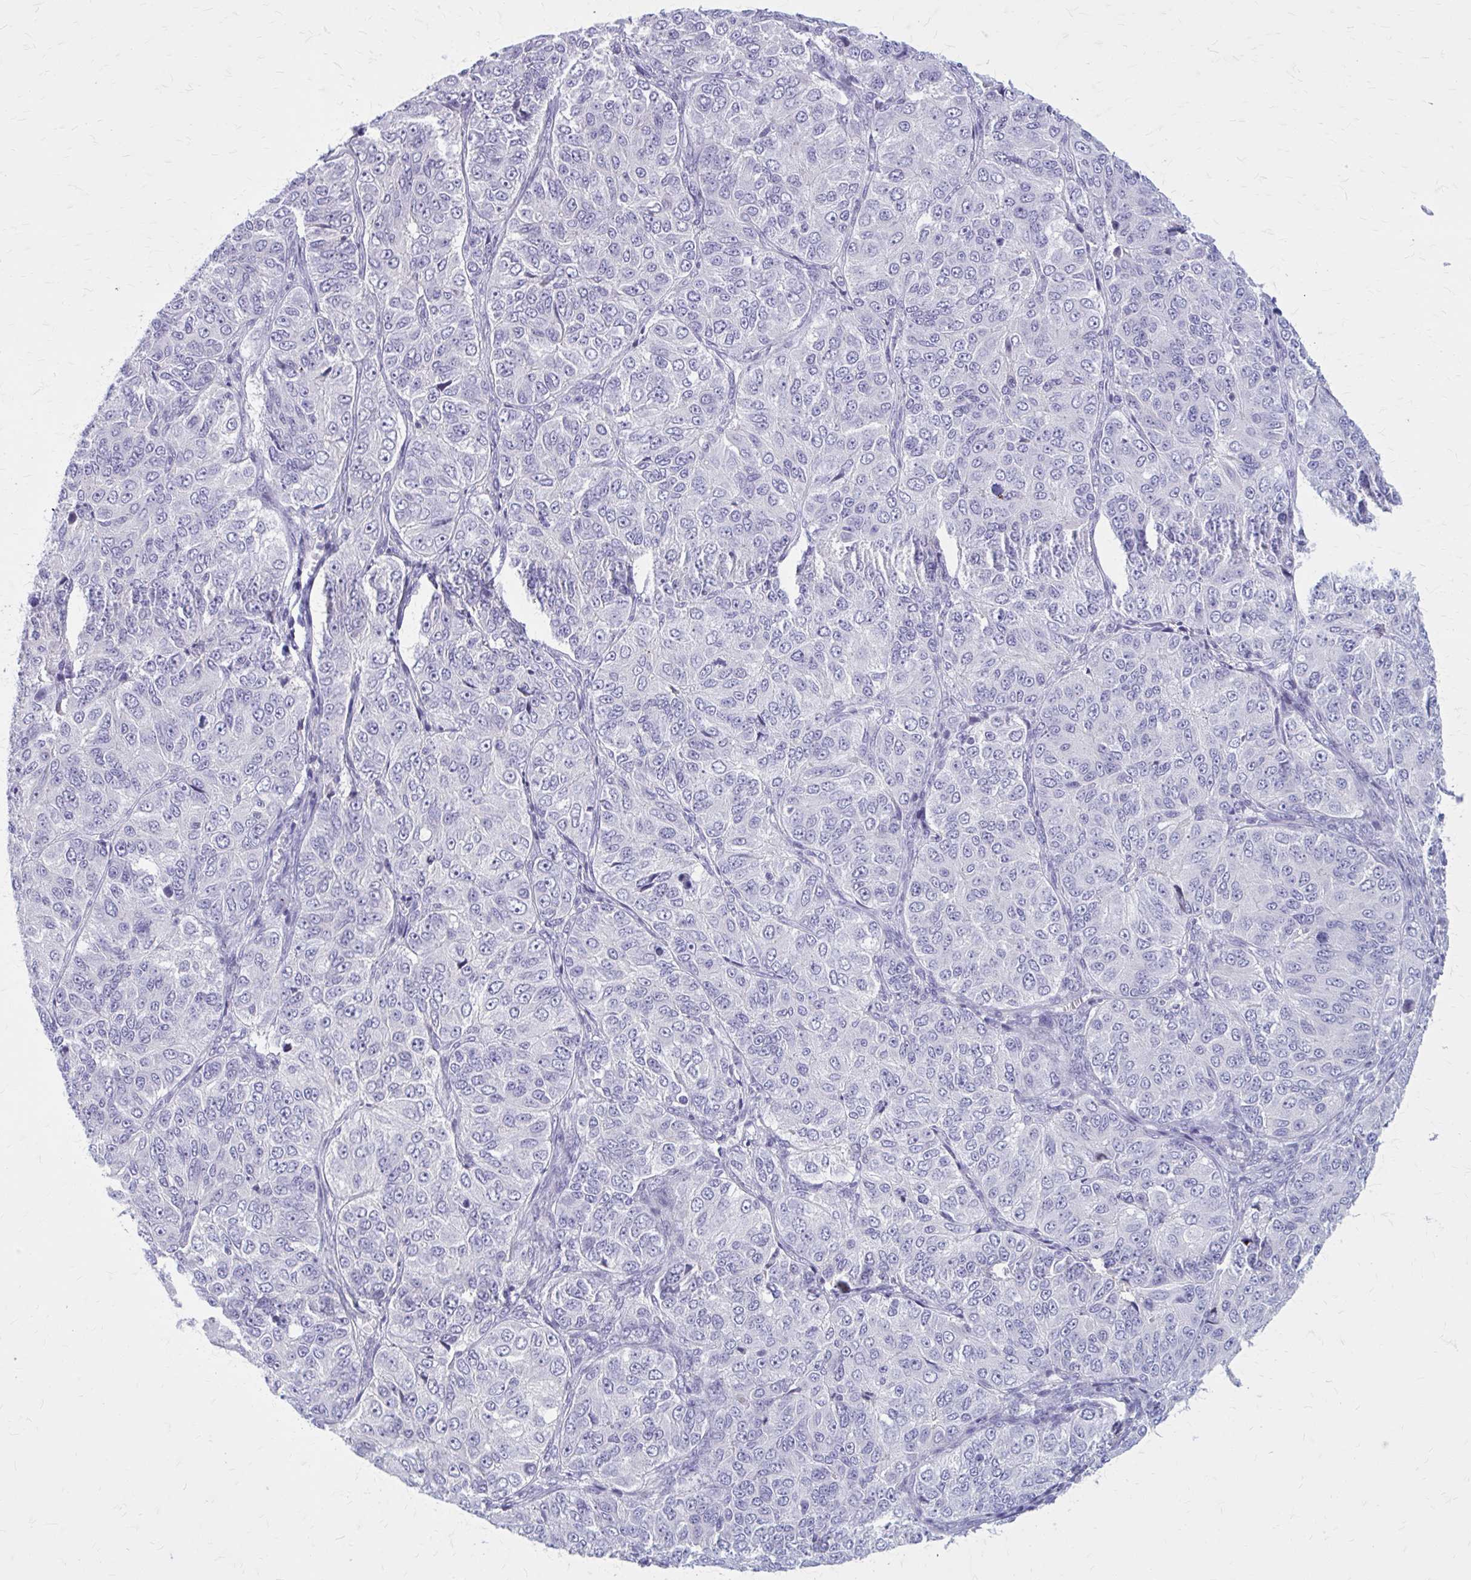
{"staining": {"intensity": "negative", "quantity": "none", "location": "none"}, "tissue": "ovarian cancer", "cell_type": "Tumor cells", "image_type": "cancer", "snomed": [{"axis": "morphology", "description": "Carcinoma, endometroid"}, {"axis": "topography", "description": "Ovary"}], "caption": "Tumor cells are negative for protein expression in human ovarian cancer.", "gene": "PITPNM1", "patient": {"sex": "female", "age": 51}}